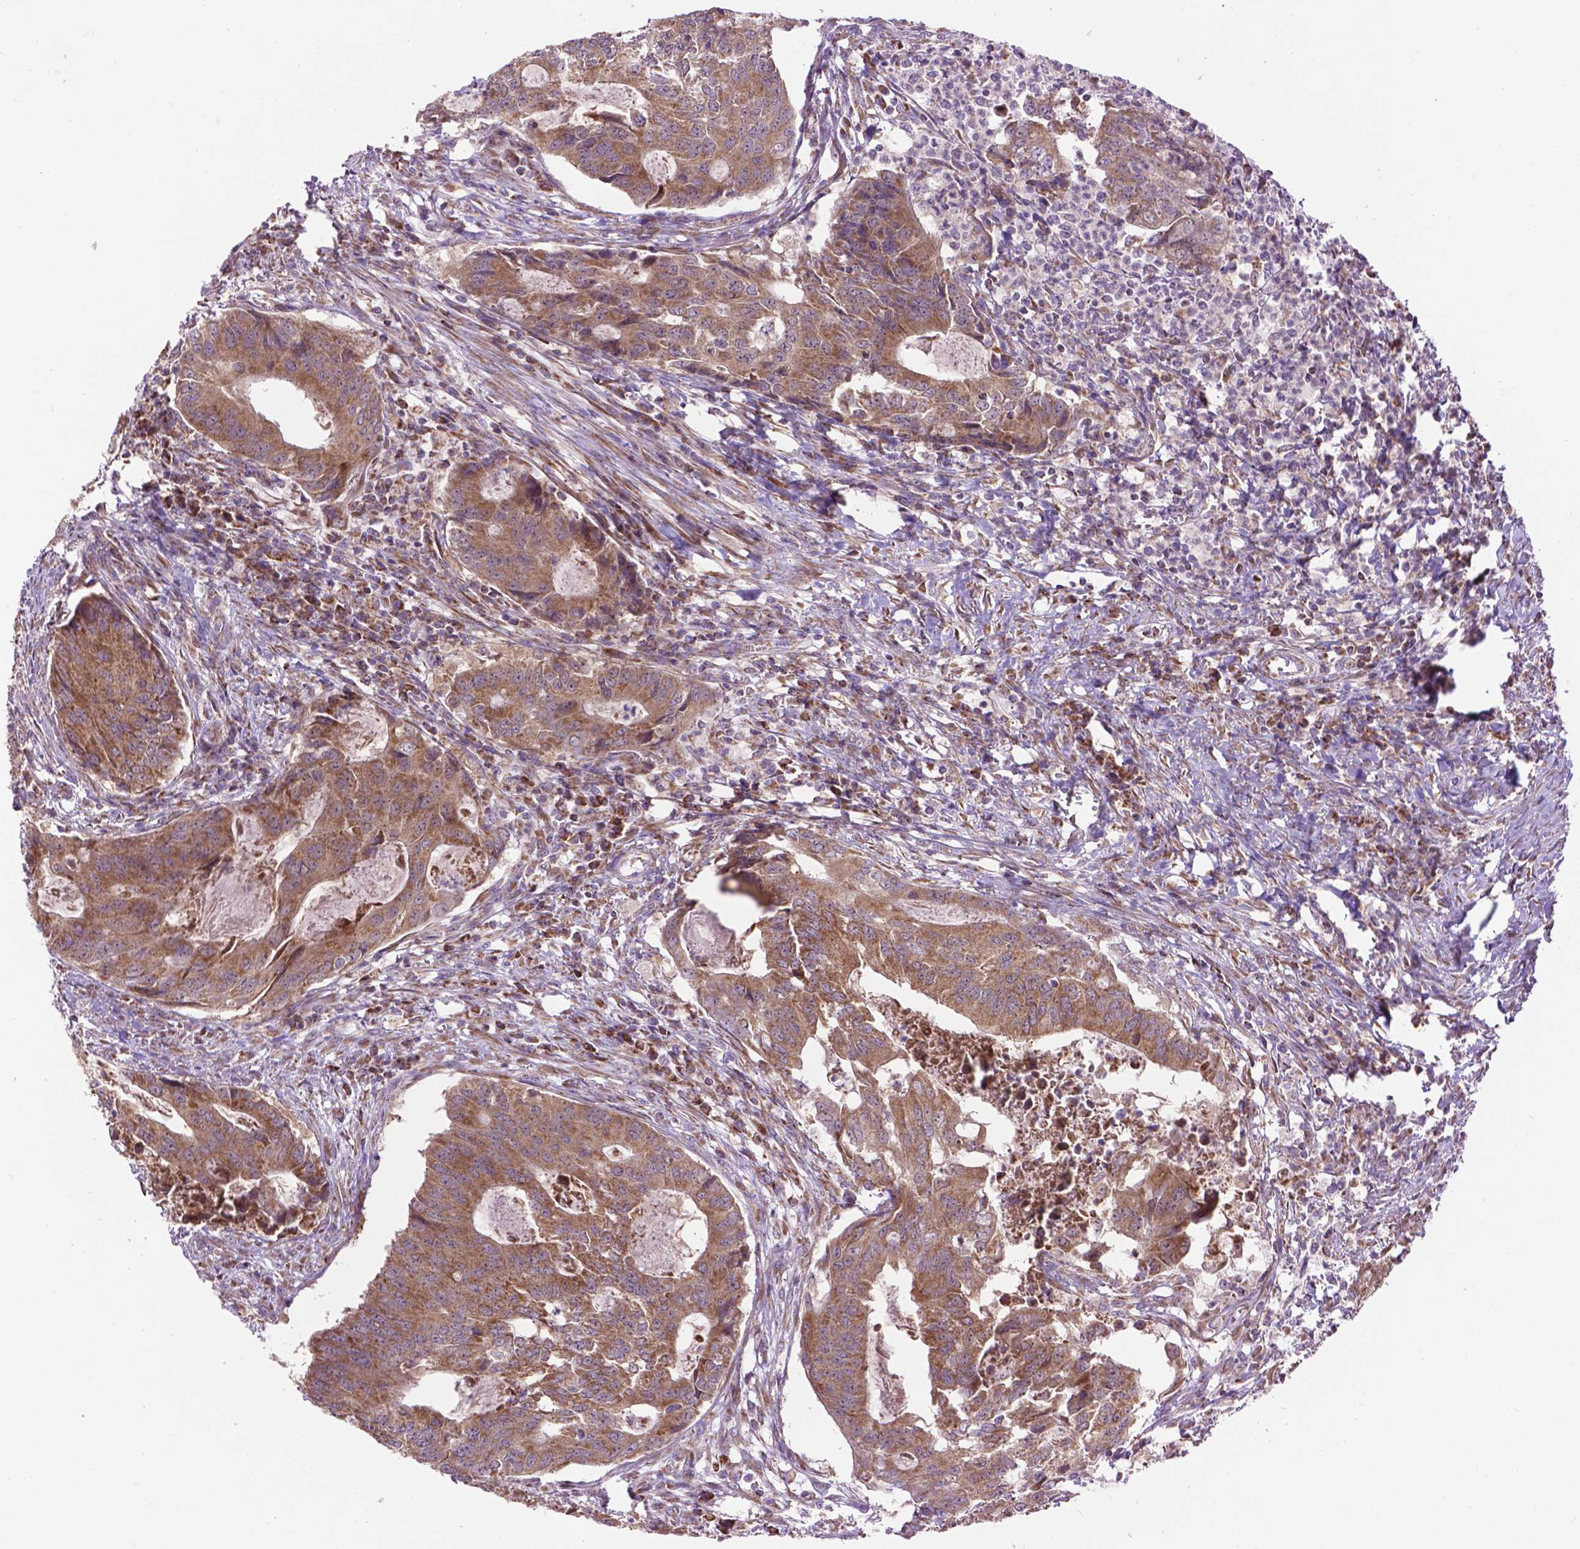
{"staining": {"intensity": "moderate", "quantity": ">75%", "location": "cytoplasmic/membranous"}, "tissue": "colorectal cancer", "cell_type": "Tumor cells", "image_type": "cancer", "snomed": [{"axis": "morphology", "description": "Adenocarcinoma, NOS"}, {"axis": "topography", "description": "Colon"}], "caption": "Colorectal cancer (adenocarcinoma) tissue shows moderate cytoplasmic/membranous expression in approximately >75% of tumor cells", "gene": "PYCR3", "patient": {"sex": "male", "age": 67}}